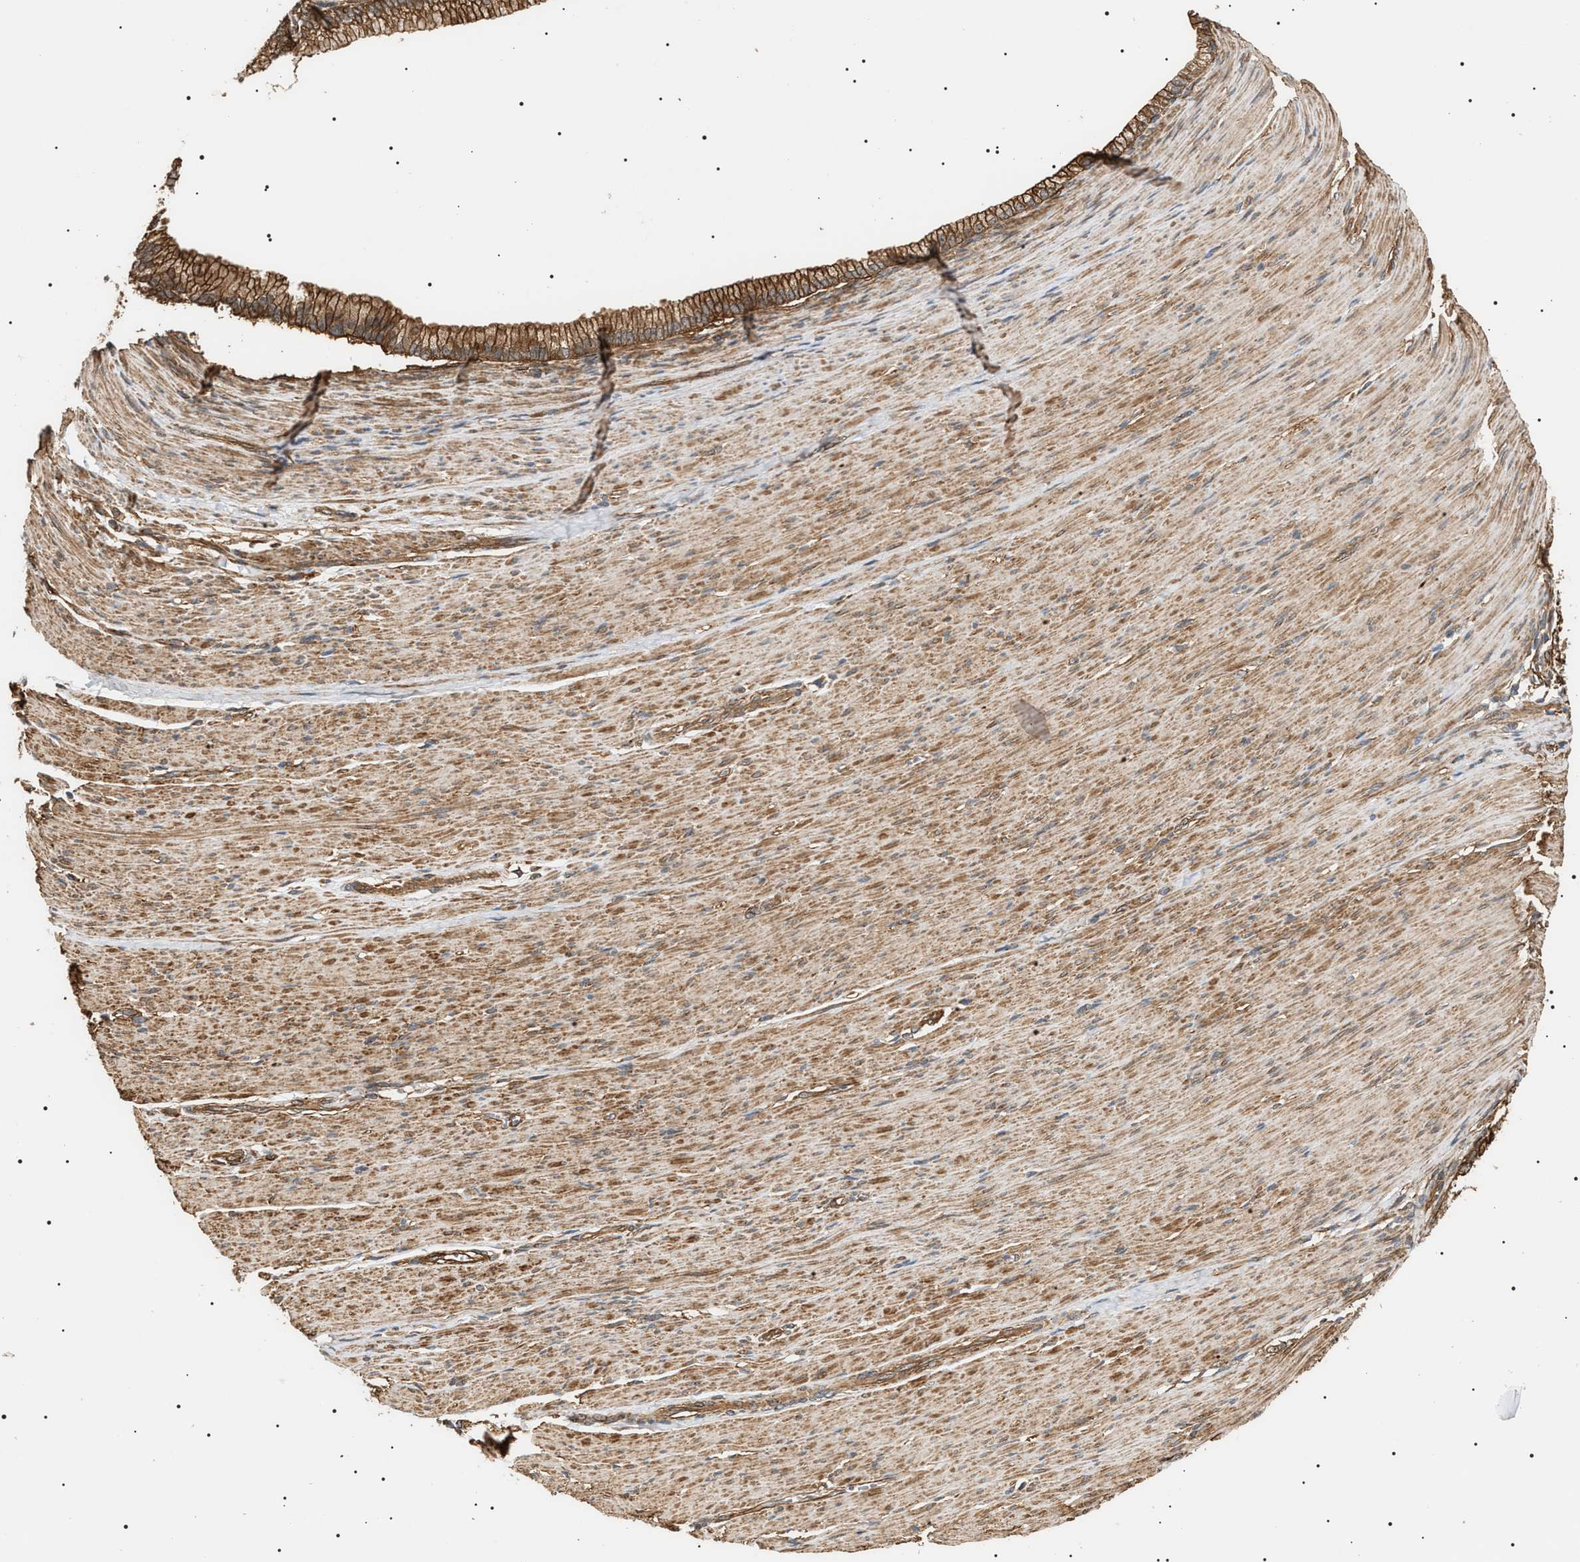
{"staining": {"intensity": "moderate", "quantity": ">75%", "location": "cytoplasmic/membranous"}, "tissue": "pancreatic cancer", "cell_type": "Tumor cells", "image_type": "cancer", "snomed": [{"axis": "morphology", "description": "Adenocarcinoma, NOS"}, {"axis": "topography", "description": "Pancreas"}], "caption": "Pancreatic cancer (adenocarcinoma) stained with a brown dye displays moderate cytoplasmic/membranous positive expression in about >75% of tumor cells.", "gene": "SH3GLB2", "patient": {"sex": "male", "age": 69}}